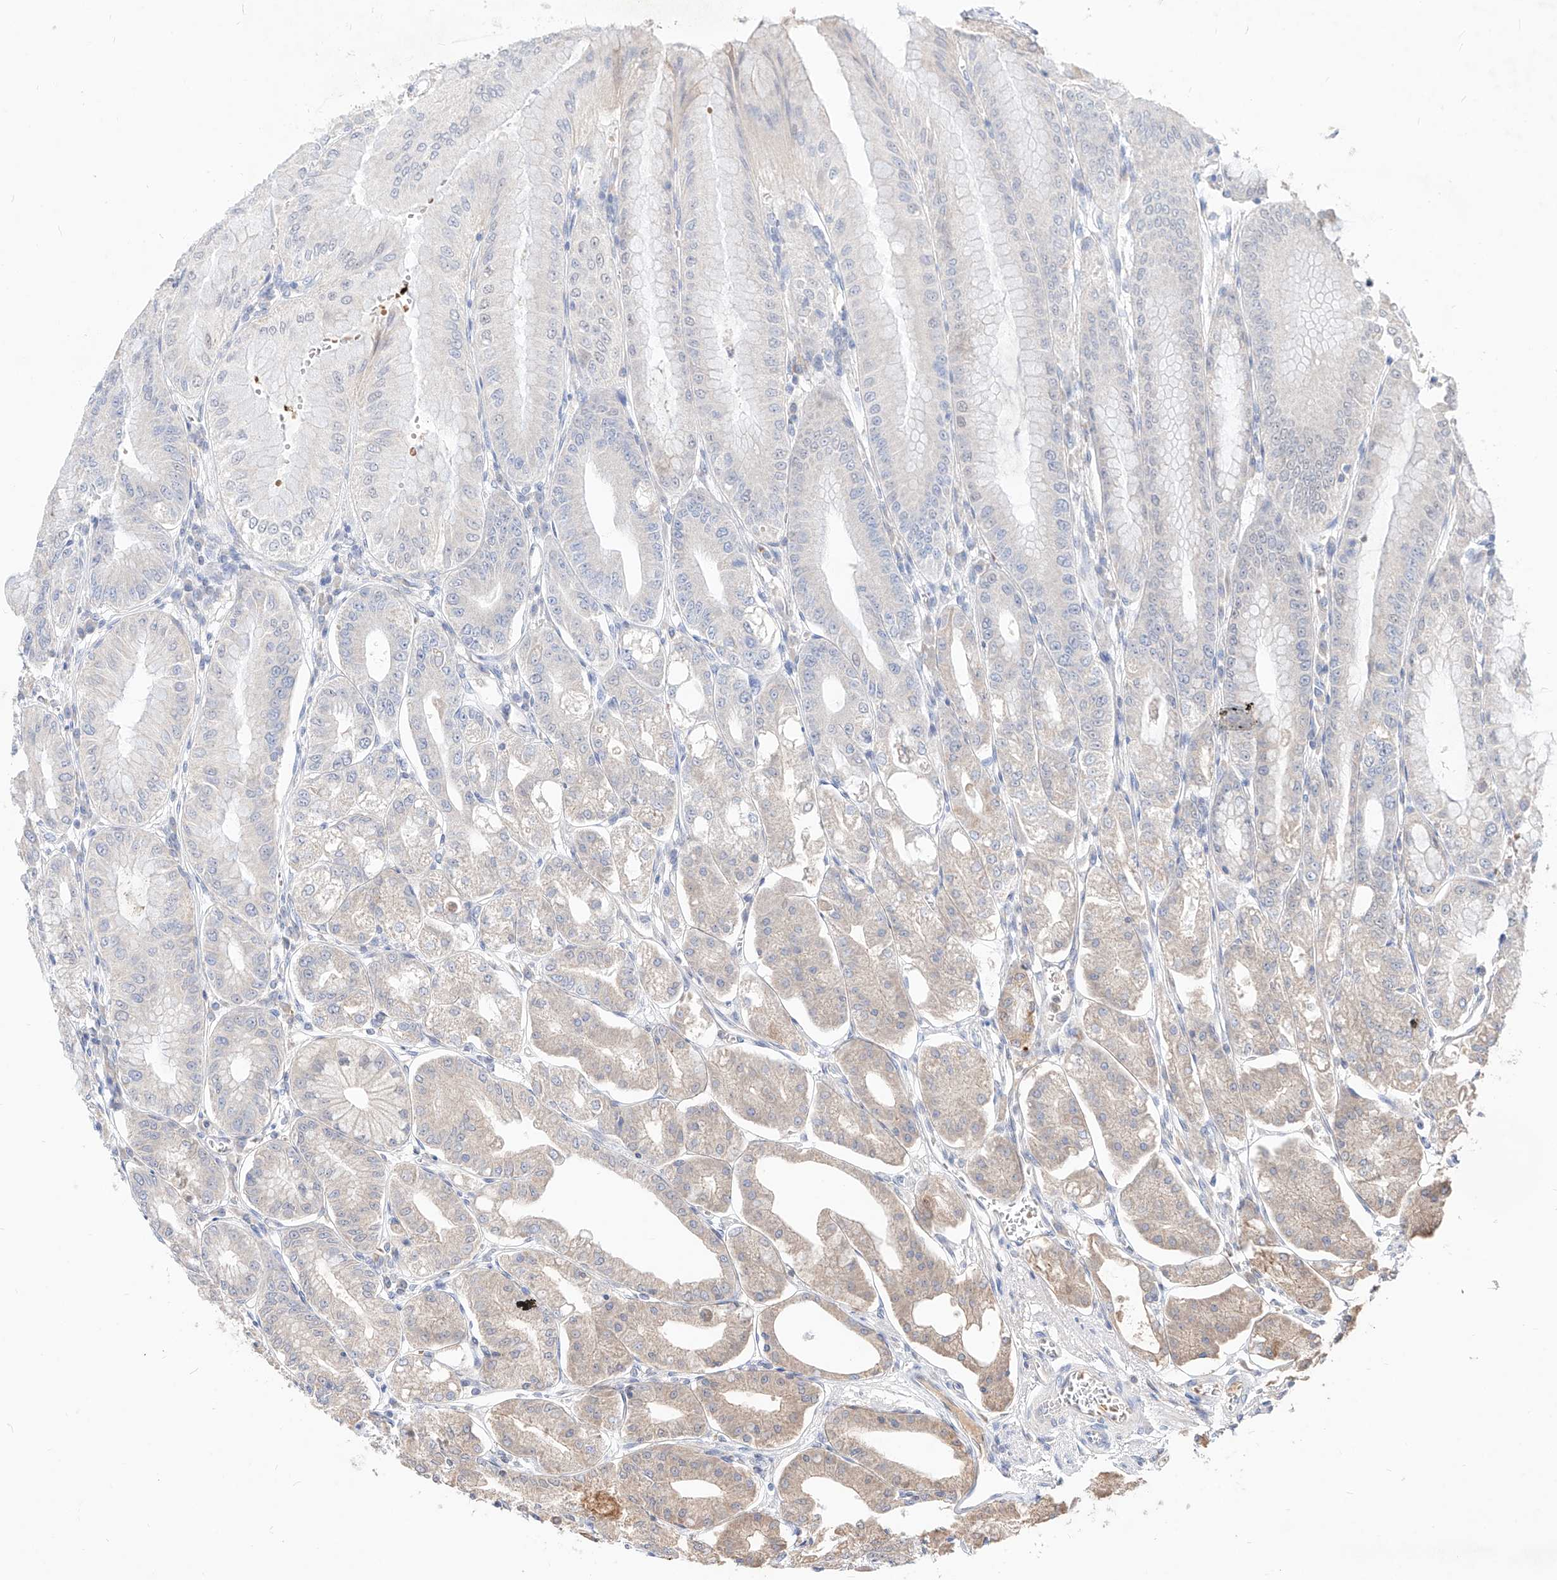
{"staining": {"intensity": "weak", "quantity": "25%-75%", "location": "cytoplasmic/membranous"}, "tissue": "stomach", "cell_type": "Glandular cells", "image_type": "normal", "snomed": [{"axis": "morphology", "description": "Normal tissue, NOS"}, {"axis": "topography", "description": "Stomach, lower"}], "caption": "DAB immunohistochemical staining of benign human stomach exhibits weak cytoplasmic/membranous protein staining in about 25%-75% of glandular cells.", "gene": "TSNAX", "patient": {"sex": "male", "age": 71}}